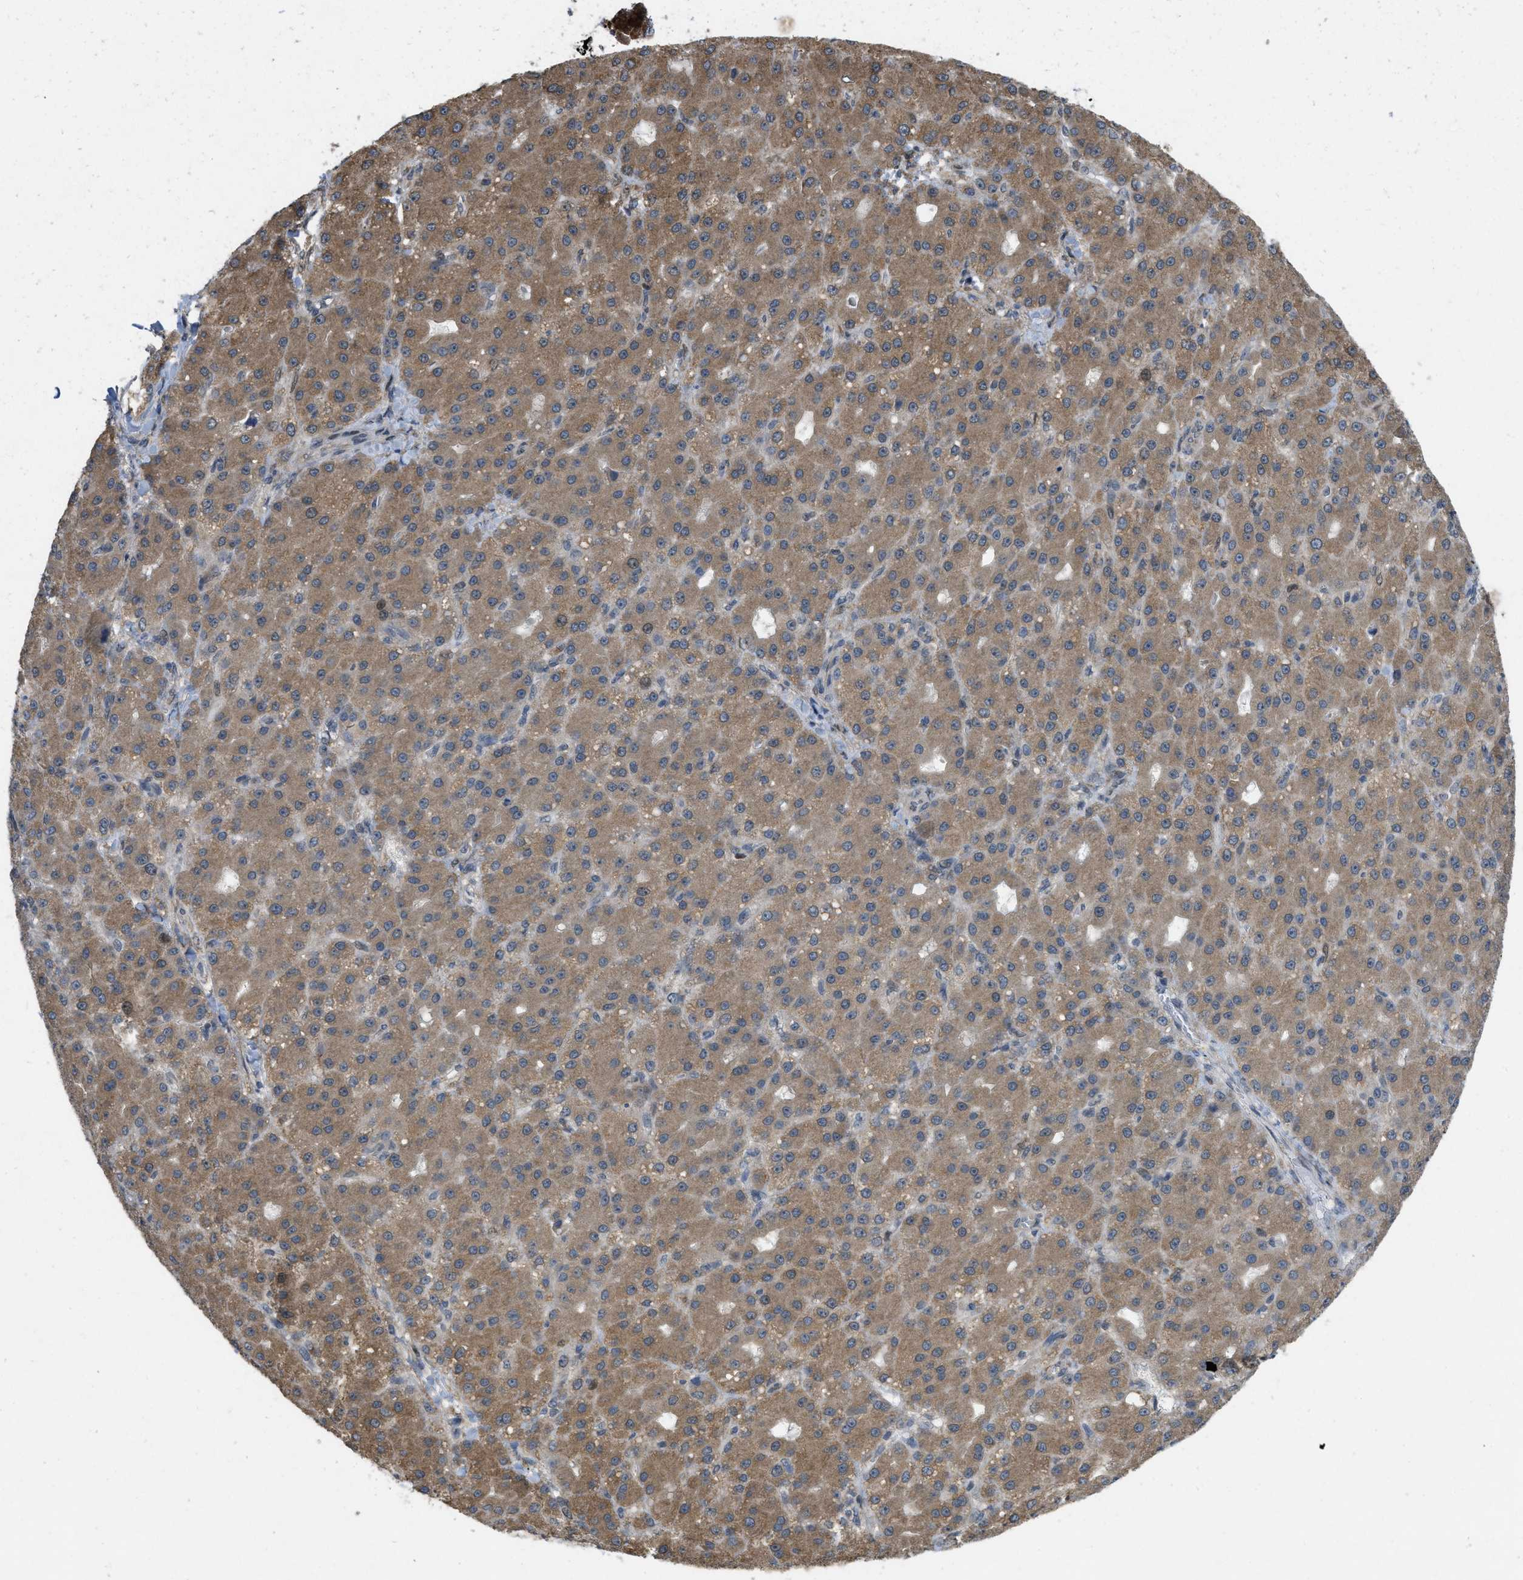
{"staining": {"intensity": "moderate", "quantity": ">75%", "location": "cytoplasmic/membranous"}, "tissue": "liver cancer", "cell_type": "Tumor cells", "image_type": "cancer", "snomed": [{"axis": "morphology", "description": "Carcinoma, Hepatocellular, NOS"}, {"axis": "topography", "description": "Liver"}], "caption": "Tumor cells display medium levels of moderate cytoplasmic/membranous expression in about >75% of cells in liver cancer.", "gene": "IFNLR1", "patient": {"sex": "male", "age": 67}}